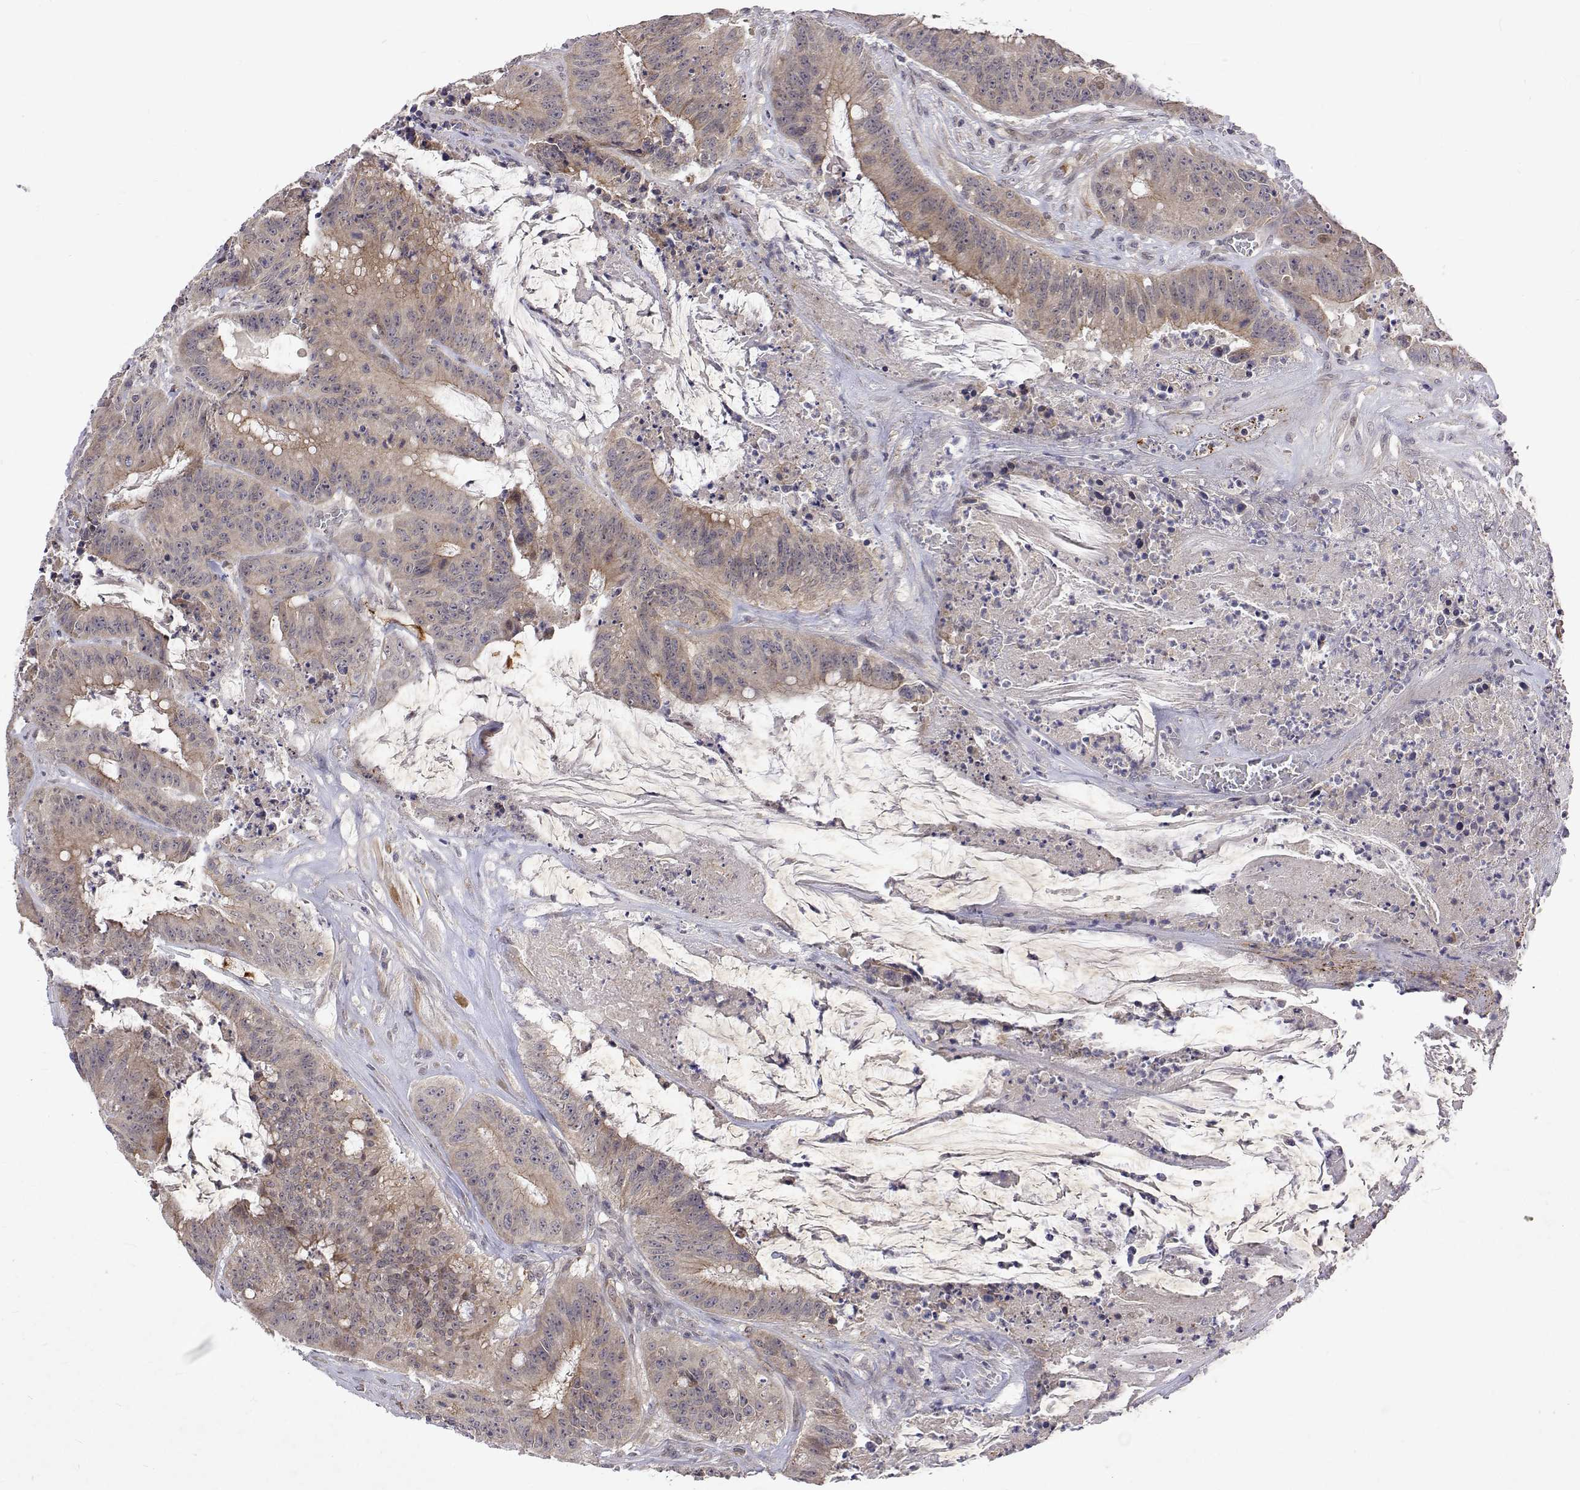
{"staining": {"intensity": "weak", "quantity": "25%-75%", "location": "cytoplasmic/membranous"}, "tissue": "colorectal cancer", "cell_type": "Tumor cells", "image_type": "cancer", "snomed": [{"axis": "morphology", "description": "Adenocarcinoma, NOS"}, {"axis": "topography", "description": "Colon"}], "caption": "Protein positivity by immunohistochemistry (IHC) exhibits weak cytoplasmic/membranous positivity in approximately 25%-75% of tumor cells in colorectal cancer (adenocarcinoma). (Stains: DAB in brown, nuclei in blue, Microscopy: brightfield microscopy at high magnification).", "gene": "ALKBH8", "patient": {"sex": "male", "age": 33}}